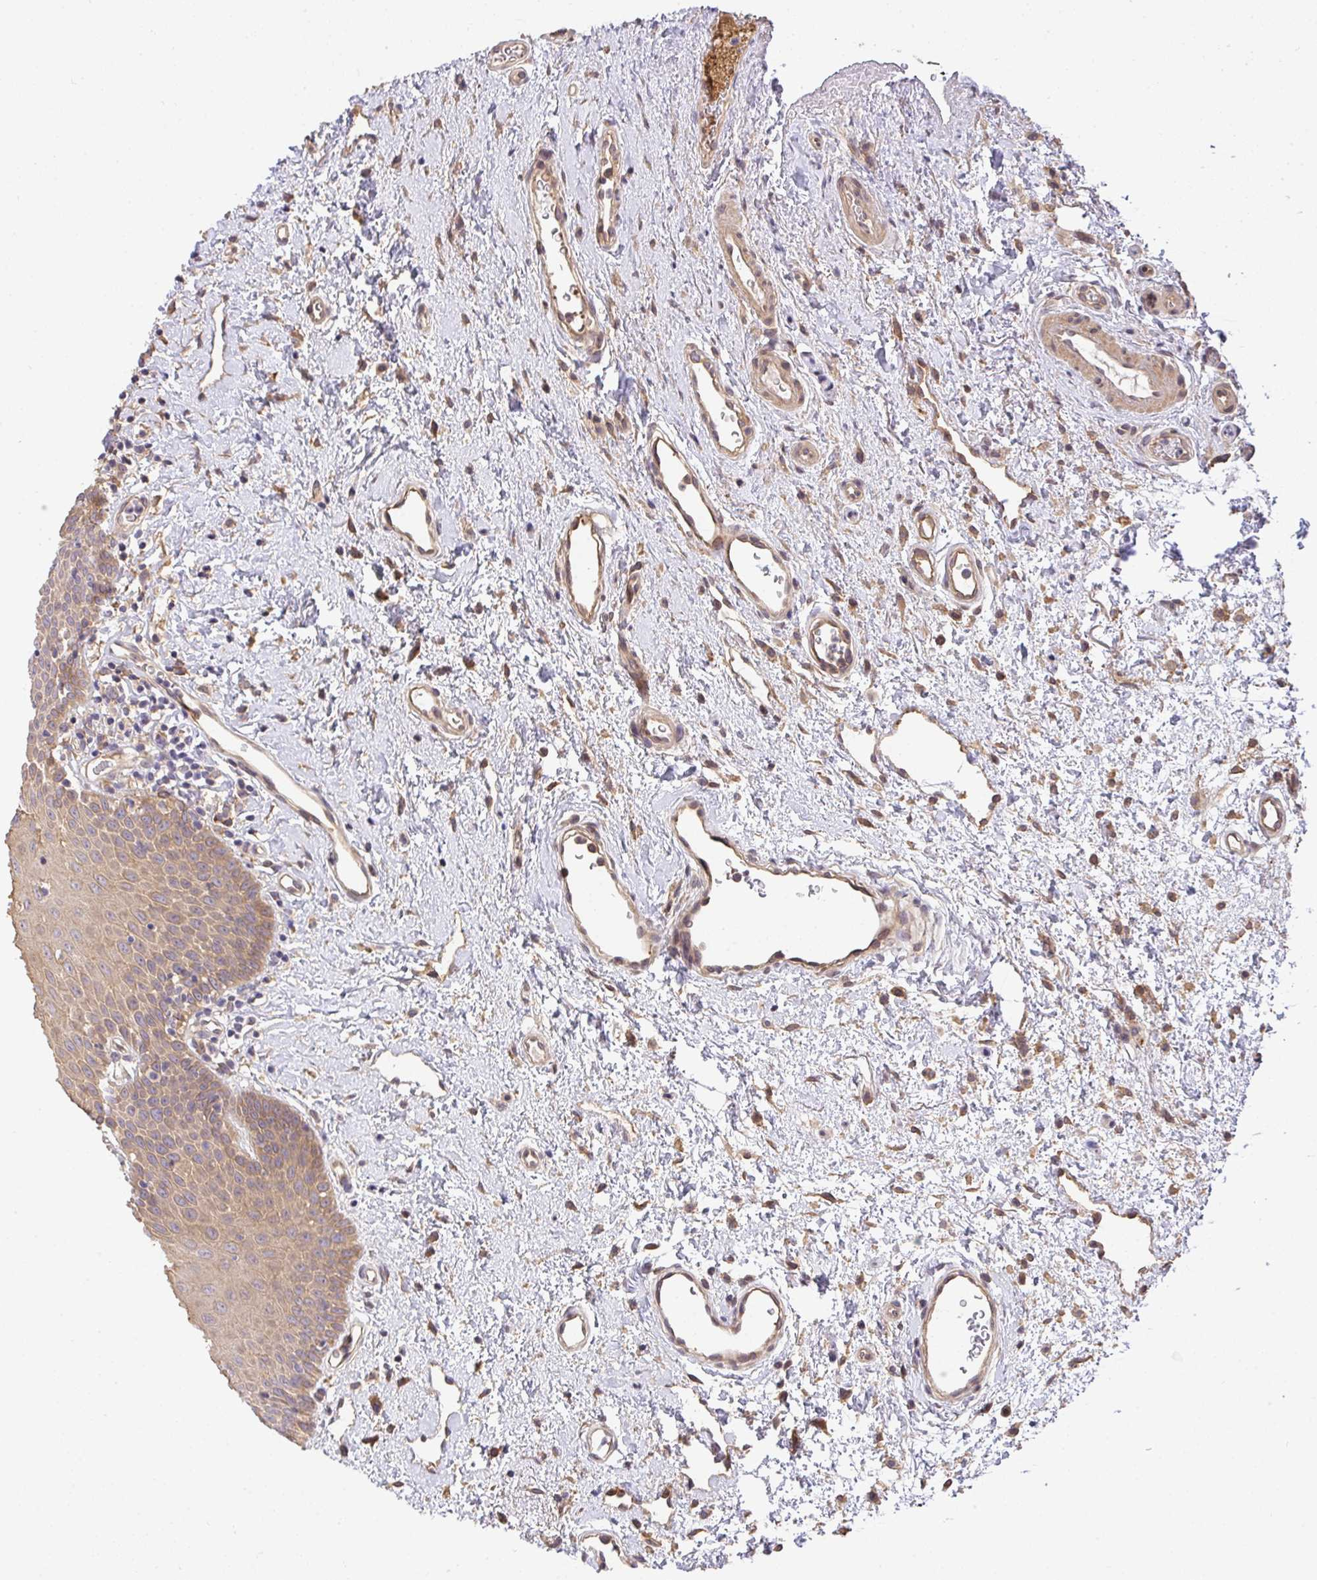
{"staining": {"intensity": "moderate", "quantity": "25%-75%", "location": "cytoplasmic/membranous"}, "tissue": "oral mucosa", "cell_type": "Squamous epithelial cells", "image_type": "normal", "snomed": [{"axis": "morphology", "description": "Normal tissue, NOS"}, {"axis": "topography", "description": "Oral tissue"}, {"axis": "topography", "description": "Head-Neck"}], "caption": "This photomicrograph shows immunohistochemistry staining of normal oral mucosa, with medium moderate cytoplasmic/membranous positivity in approximately 25%-75% of squamous epithelial cells.", "gene": "EEF1AKMT1", "patient": {"sex": "female", "age": 55}}